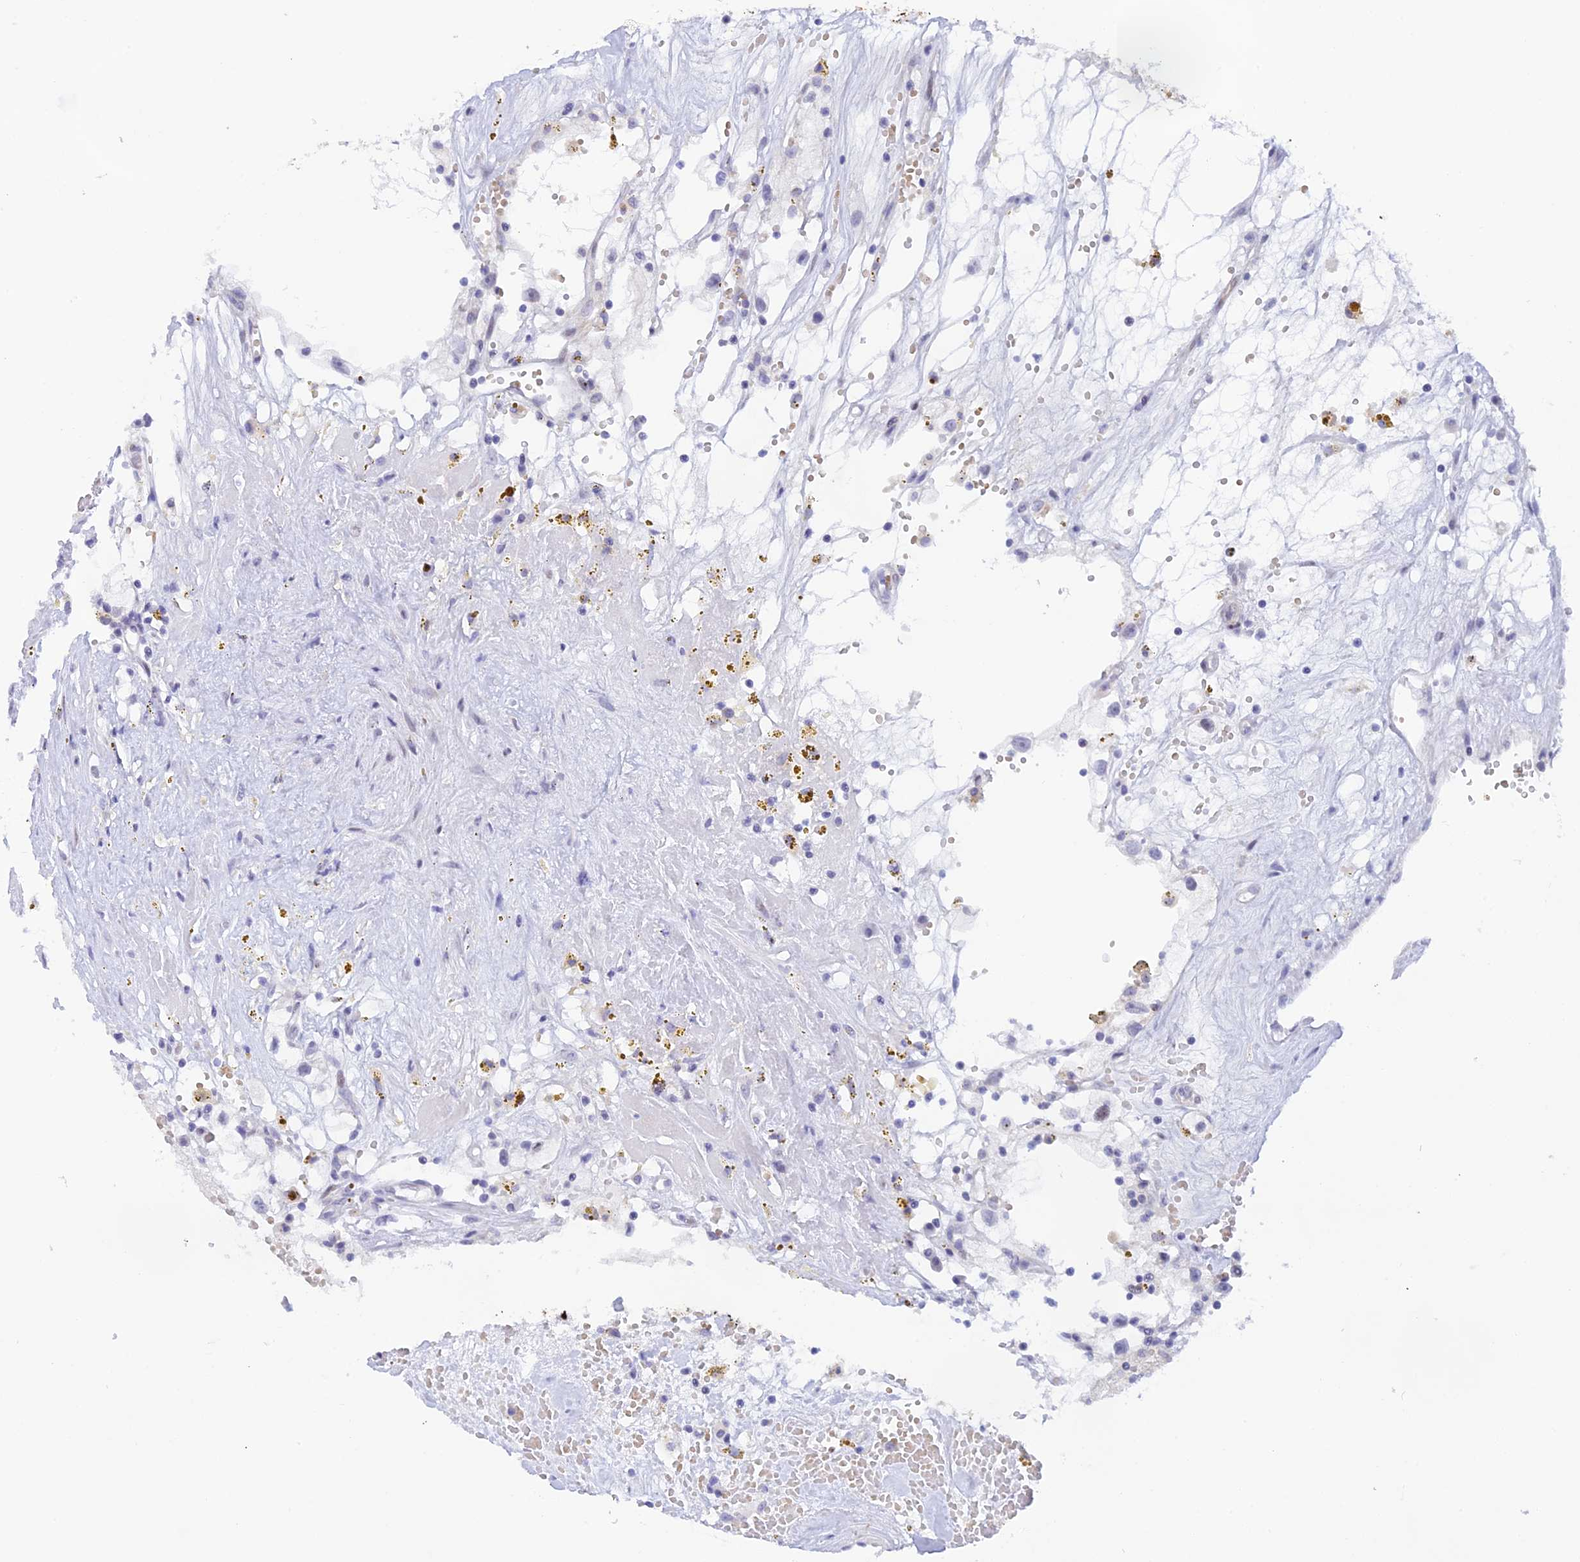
{"staining": {"intensity": "negative", "quantity": "none", "location": "none"}, "tissue": "renal cancer", "cell_type": "Tumor cells", "image_type": "cancer", "snomed": [{"axis": "morphology", "description": "Adenocarcinoma, NOS"}, {"axis": "topography", "description": "Kidney"}], "caption": "Image shows no significant protein staining in tumor cells of renal cancer (adenocarcinoma).", "gene": "RASGEF1B", "patient": {"sex": "male", "age": 56}}